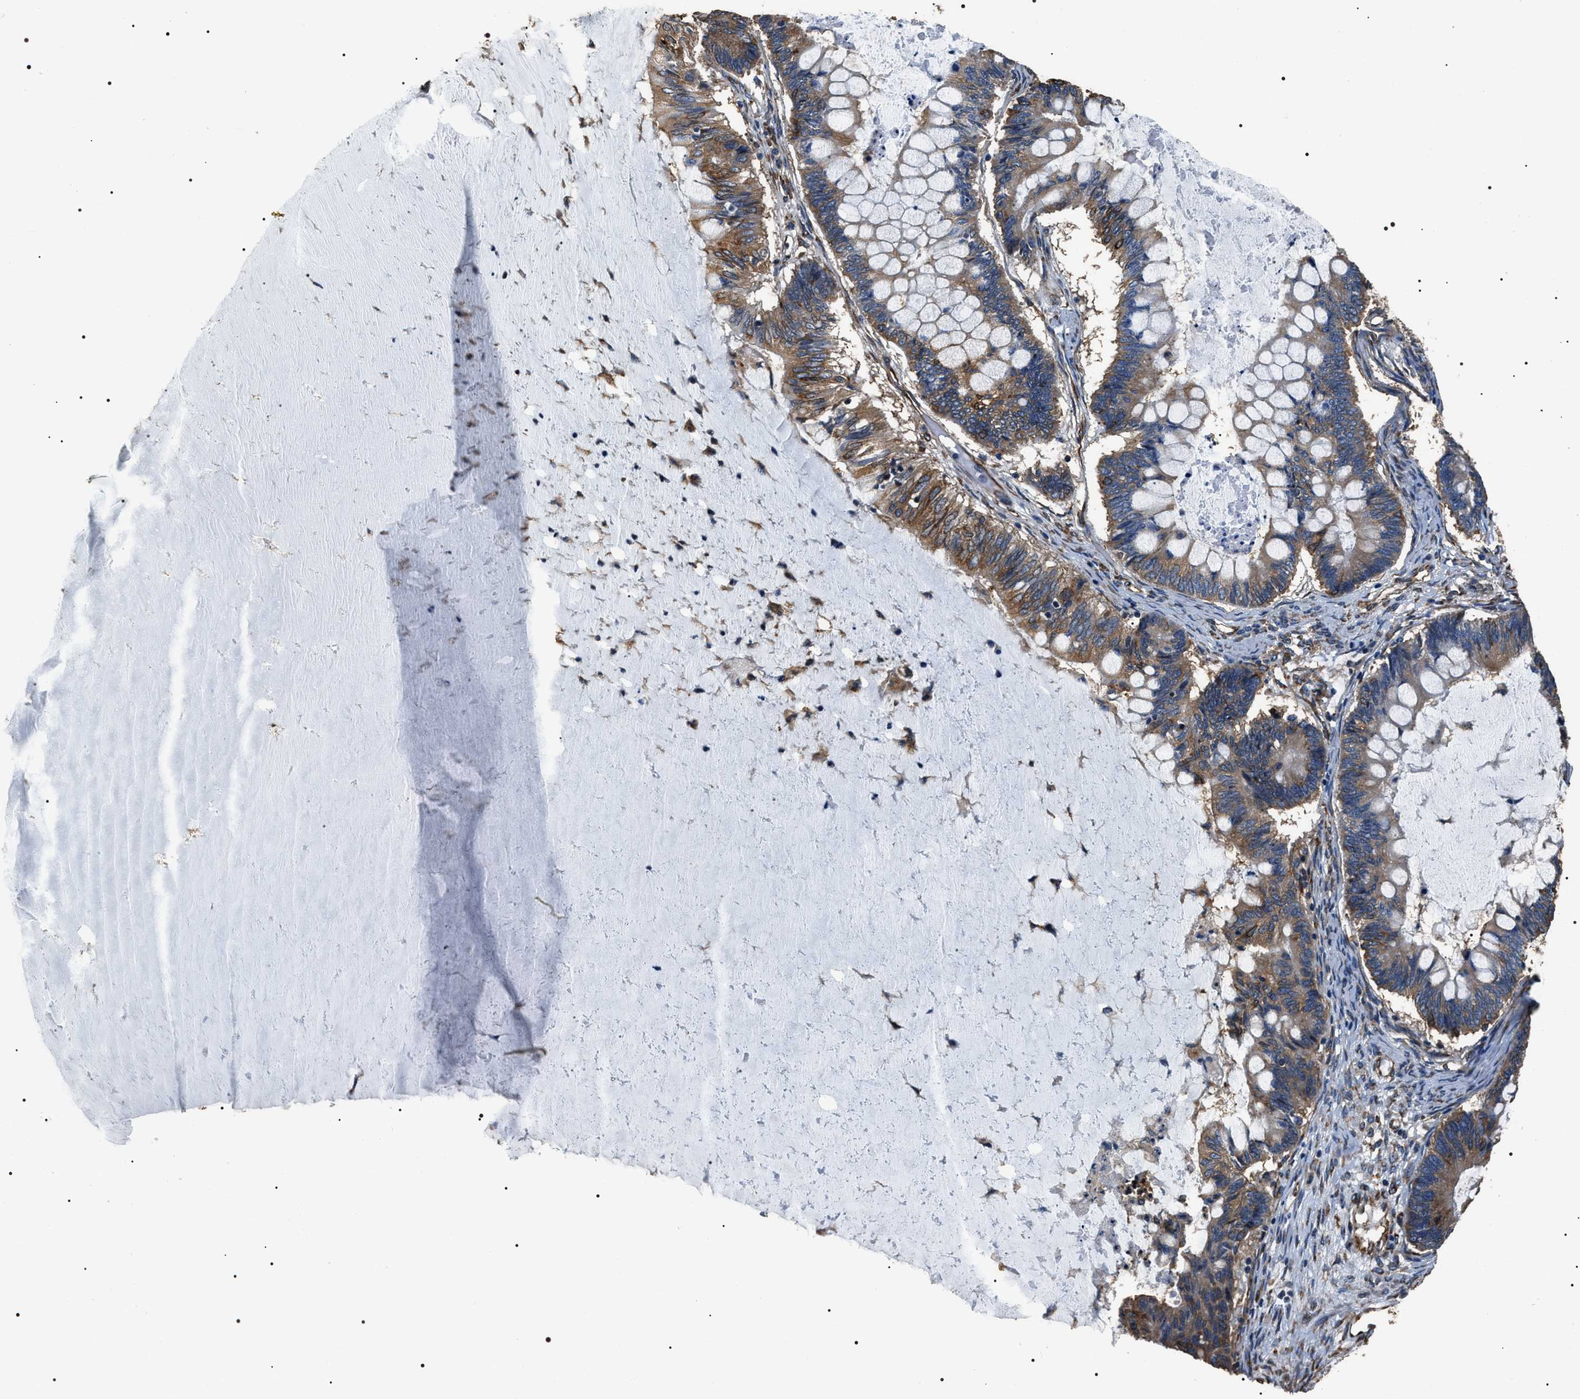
{"staining": {"intensity": "moderate", "quantity": "25%-75%", "location": "cytoplasmic/membranous"}, "tissue": "ovarian cancer", "cell_type": "Tumor cells", "image_type": "cancer", "snomed": [{"axis": "morphology", "description": "Cystadenocarcinoma, mucinous, NOS"}, {"axis": "topography", "description": "Ovary"}], "caption": "Tumor cells exhibit medium levels of moderate cytoplasmic/membranous positivity in about 25%-75% of cells in human mucinous cystadenocarcinoma (ovarian). (Brightfield microscopy of DAB IHC at high magnification).", "gene": "KTN1", "patient": {"sex": "female", "age": 61}}